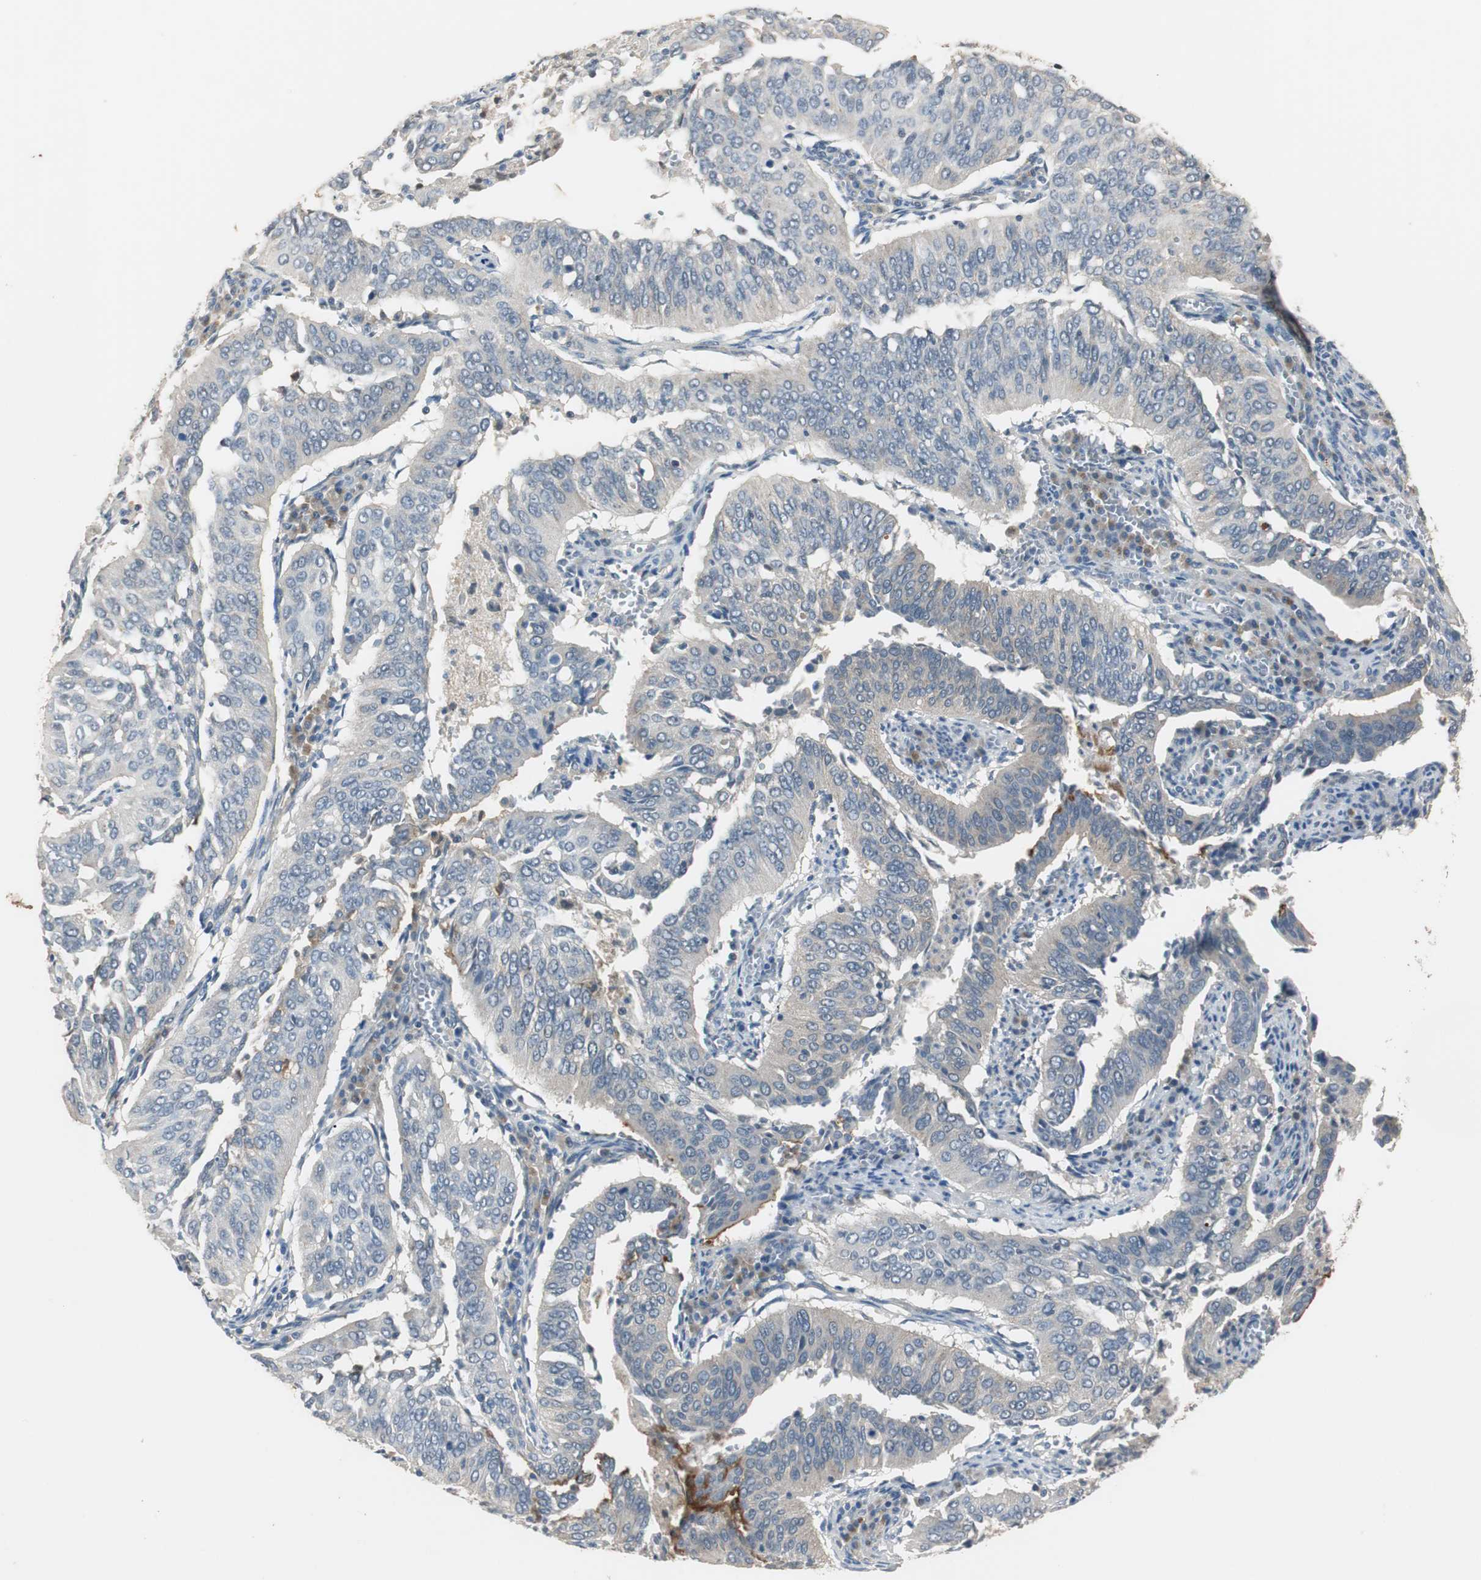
{"staining": {"intensity": "negative", "quantity": "none", "location": "none"}, "tissue": "cervical cancer", "cell_type": "Tumor cells", "image_type": "cancer", "snomed": [{"axis": "morphology", "description": "Squamous cell carcinoma, NOS"}, {"axis": "topography", "description": "Cervix"}], "caption": "Histopathology image shows no protein expression in tumor cells of cervical cancer (squamous cell carcinoma) tissue.", "gene": "PTPRN2", "patient": {"sex": "female", "age": 39}}